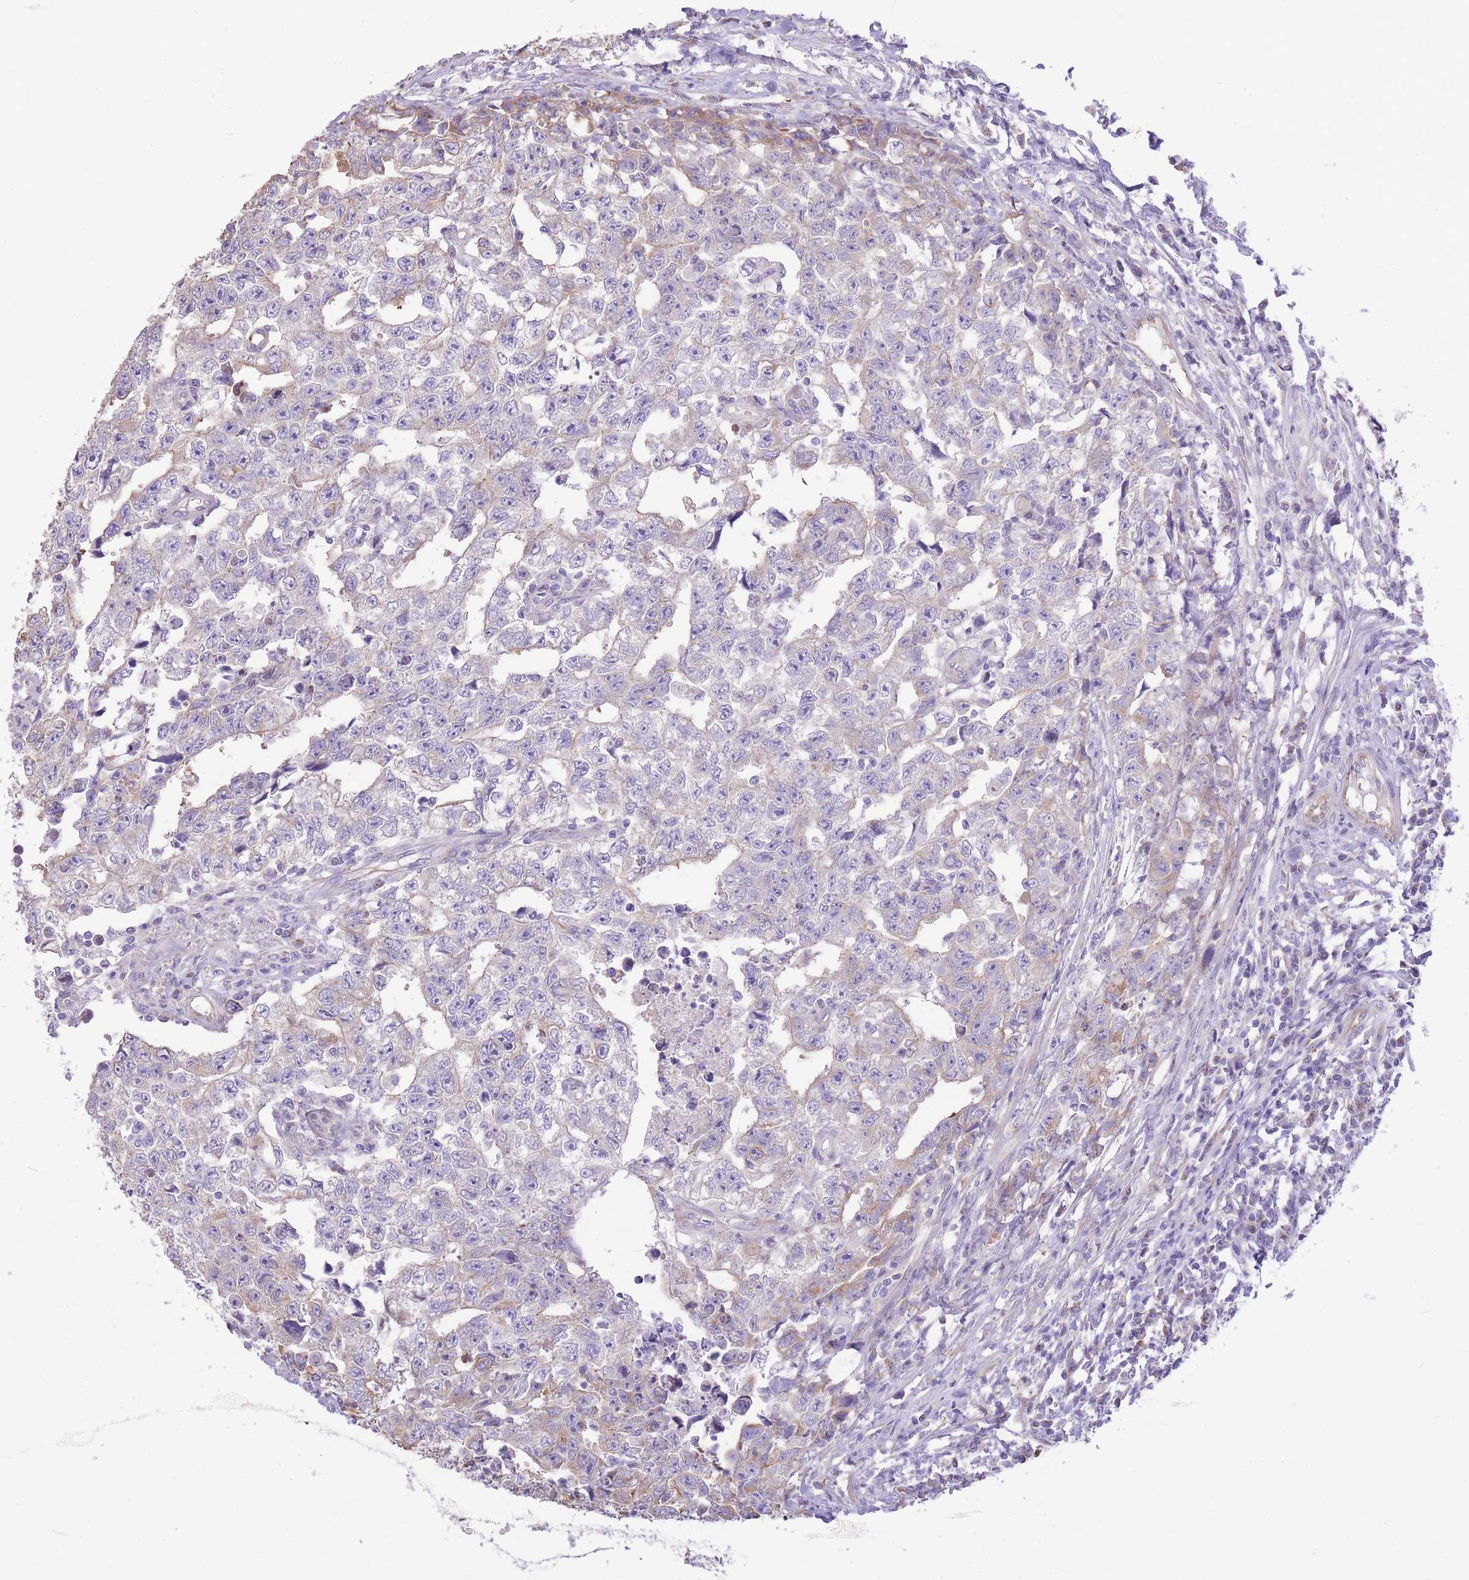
{"staining": {"intensity": "weak", "quantity": "<25%", "location": "cytoplasmic/membranous"}, "tissue": "testis cancer", "cell_type": "Tumor cells", "image_type": "cancer", "snomed": [{"axis": "morphology", "description": "Carcinoma, Embryonal, NOS"}, {"axis": "topography", "description": "Testis"}], "caption": "Immunohistochemistry of testis cancer demonstrates no expression in tumor cells.", "gene": "RHOU", "patient": {"sex": "male", "age": 25}}